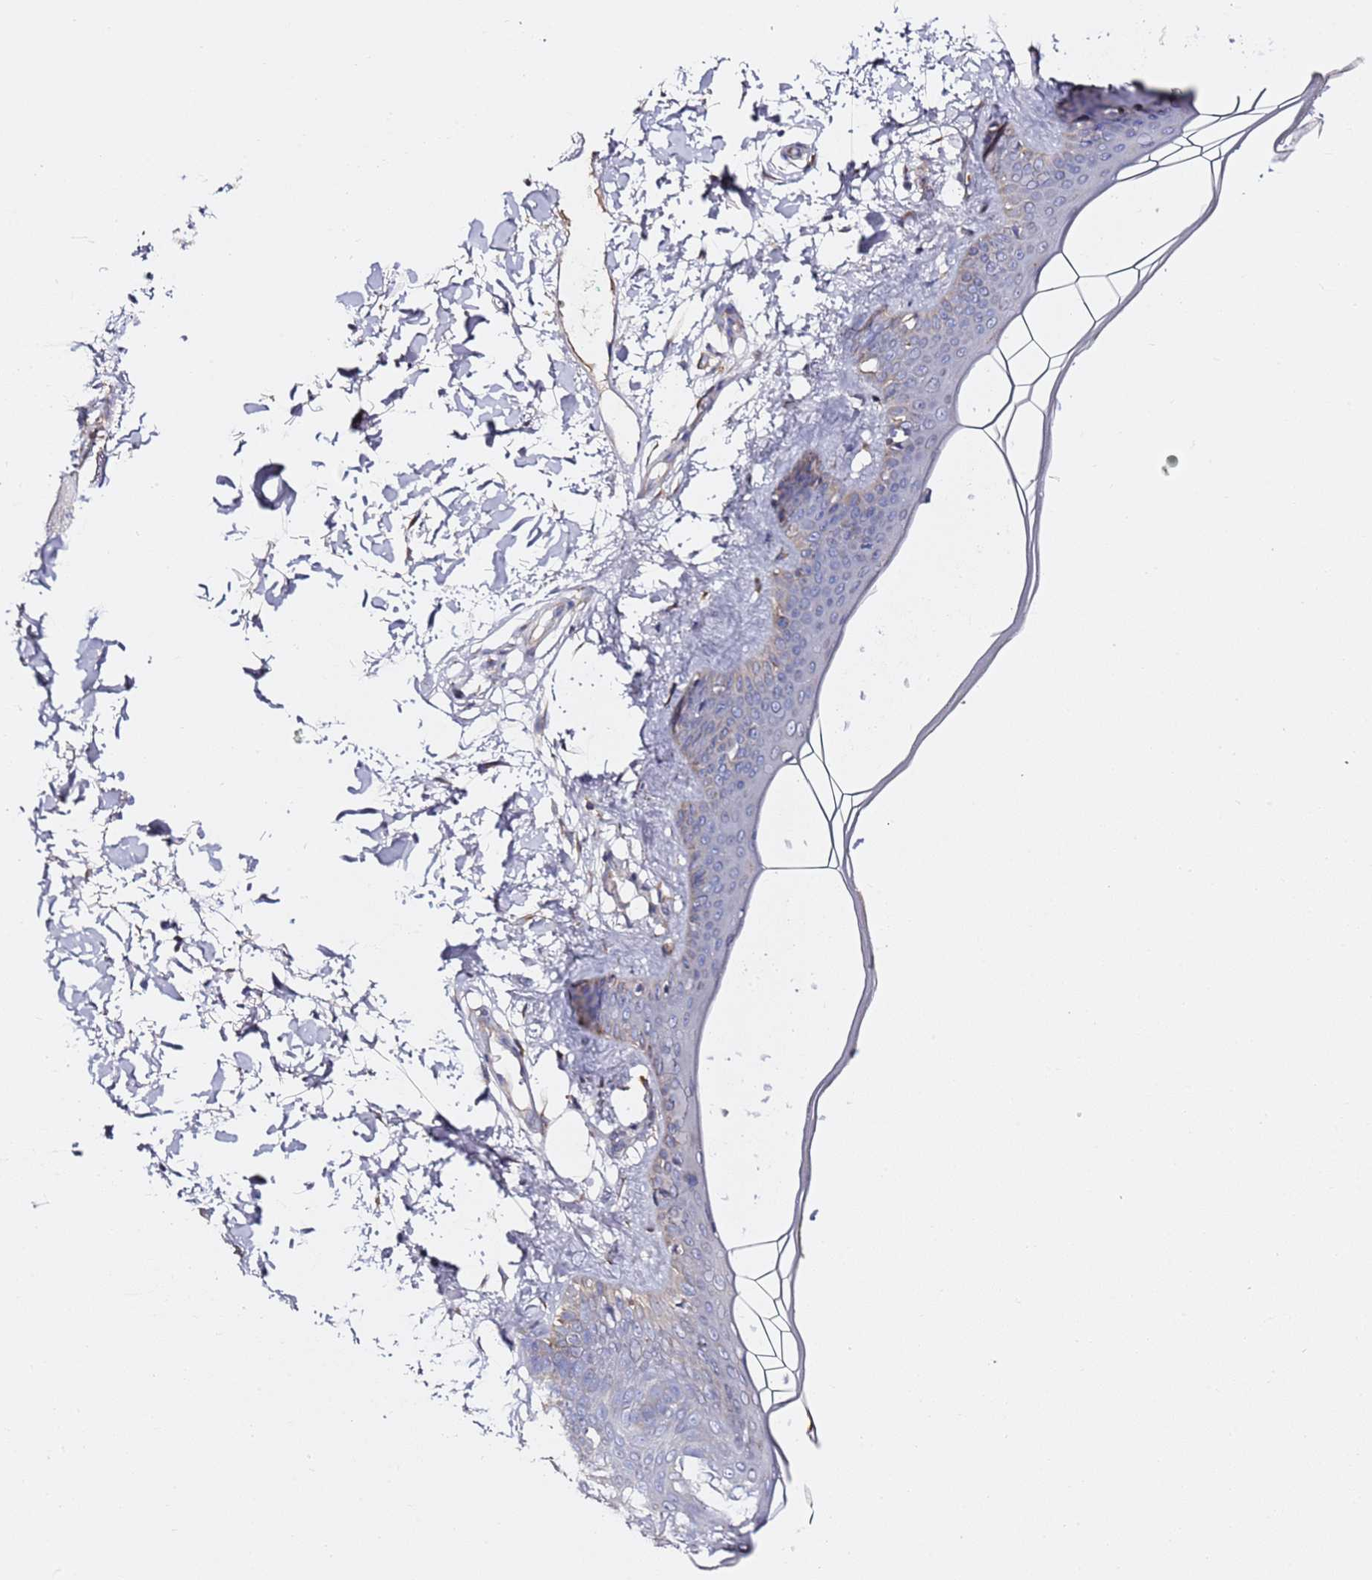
{"staining": {"intensity": "moderate", "quantity": ">75%", "location": "cytoplasmic/membranous"}, "tissue": "skin", "cell_type": "Fibroblasts", "image_type": "normal", "snomed": [{"axis": "morphology", "description": "Normal tissue, NOS"}, {"axis": "topography", "description": "Skin"}], "caption": "An immunohistochemistry image of normal tissue is shown. Protein staining in brown highlights moderate cytoplasmic/membranous positivity in skin within fibroblasts. Immunohistochemistry (ihc) stains the protein in brown and the nuclei are stained blue.", "gene": "C19orf12", "patient": {"sex": "female", "age": 34}}